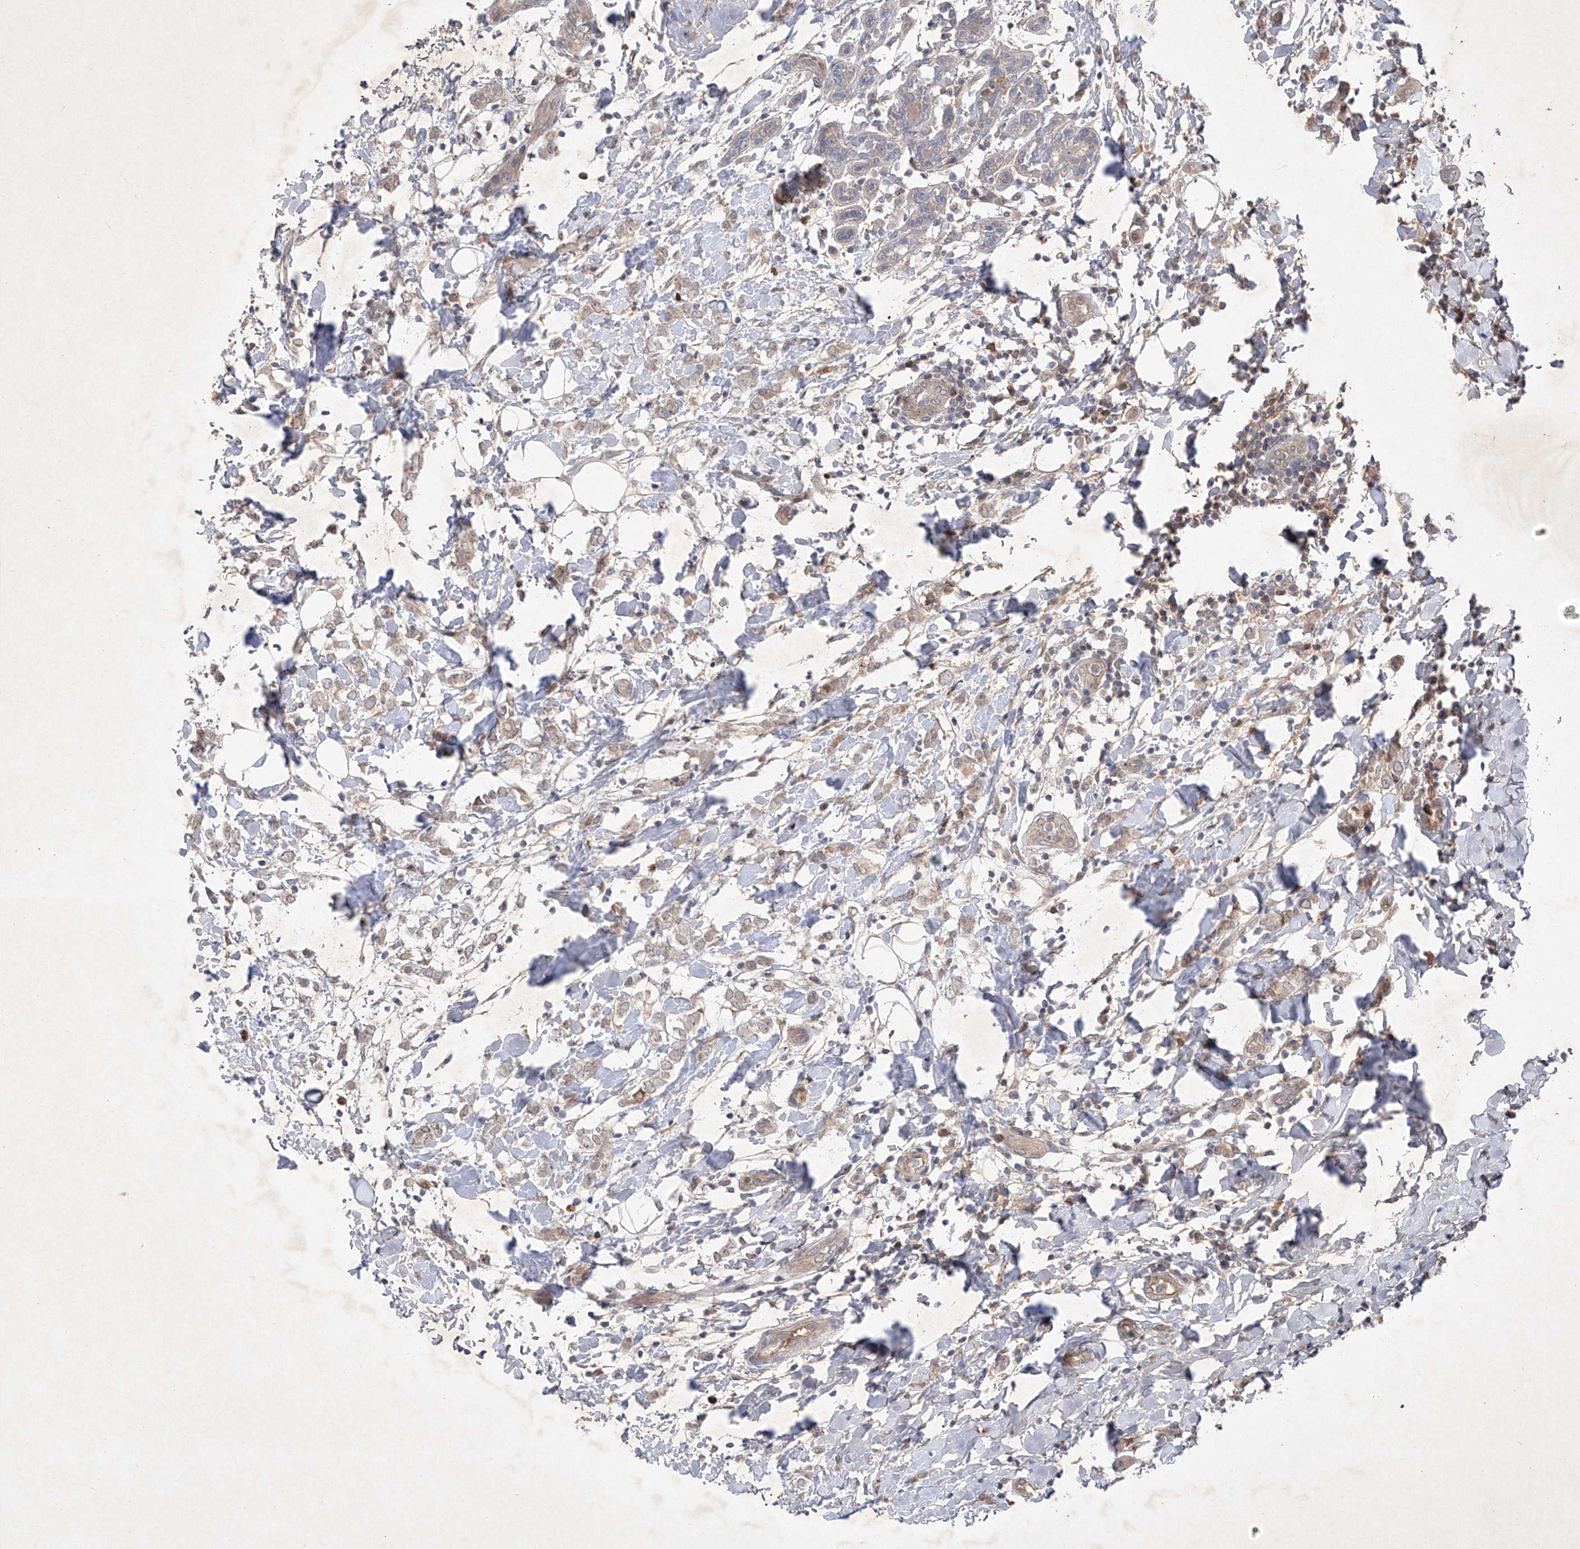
{"staining": {"intensity": "weak", "quantity": ">75%", "location": "cytoplasmic/membranous"}, "tissue": "breast cancer", "cell_type": "Tumor cells", "image_type": "cancer", "snomed": [{"axis": "morphology", "description": "Normal tissue, NOS"}, {"axis": "morphology", "description": "Lobular carcinoma"}, {"axis": "topography", "description": "Breast"}], "caption": "IHC micrograph of neoplastic tissue: human breast cancer stained using immunohistochemistry exhibits low levels of weak protein expression localized specifically in the cytoplasmic/membranous of tumor cells, appearing as a cytoplasmic/membranous brown color.", "gene": "FAM135A", "patient": {"sex": "female", "age": 47}}